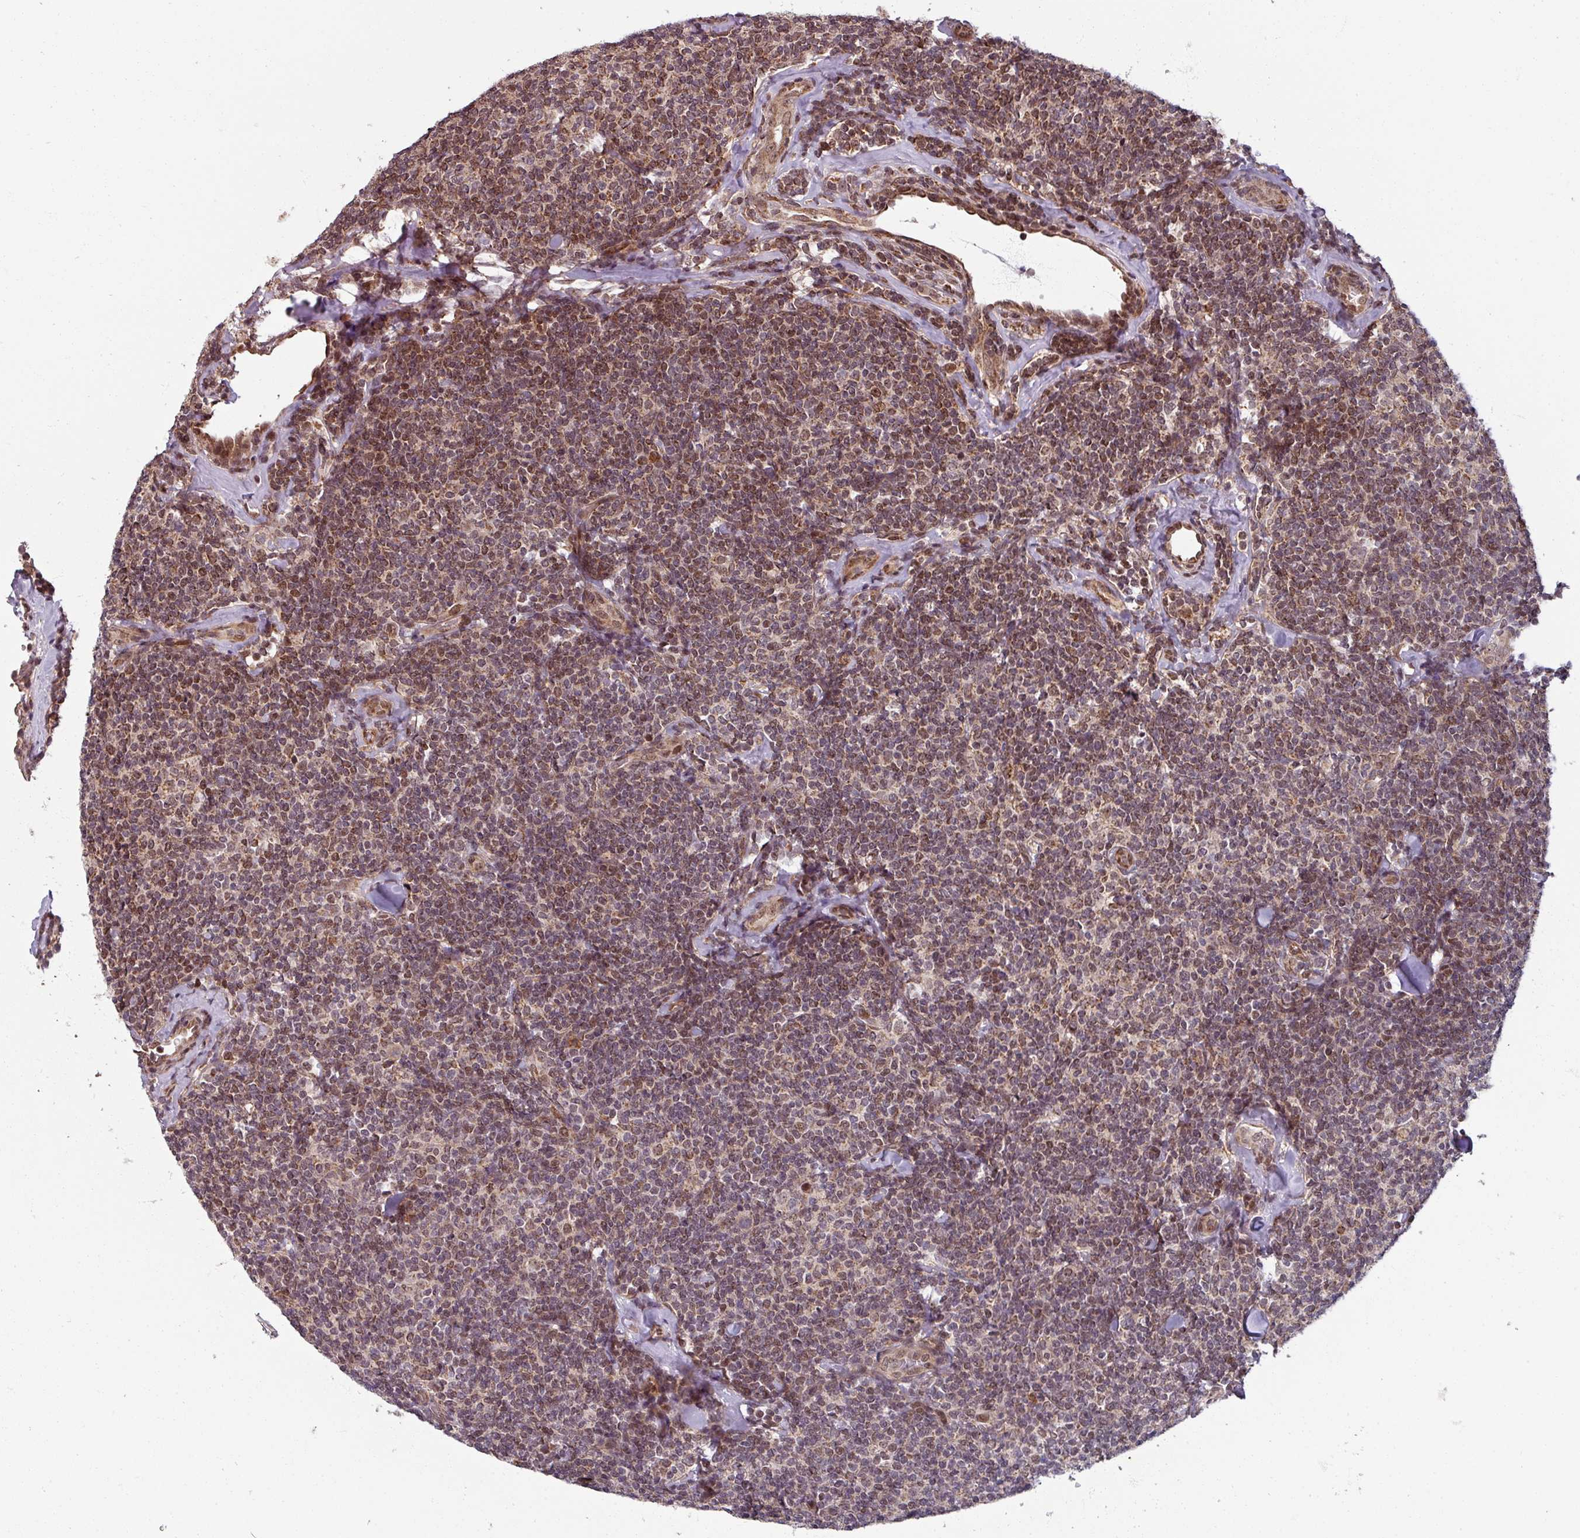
{"staining": {"intensity": "moderate", "quantity": ">75%", "location": "nuclear"}, "tissue": "lymphoma", "cell_type": "Tumor cells", "image_type": "cancer", "snomed": [{"axis": "morphology", "description": "Malignant lymphoma, non-Hodgkin's type, Low grade"}, {"axis": "topography", "description": "Lymph node"}], "caption": "Brown immunohistochemical staining in lymphoma shows moderate nuclear expression in about >75% of tumor cells.", "gene": "SWI5", "patient": {"sex": "female", "age": 56}}